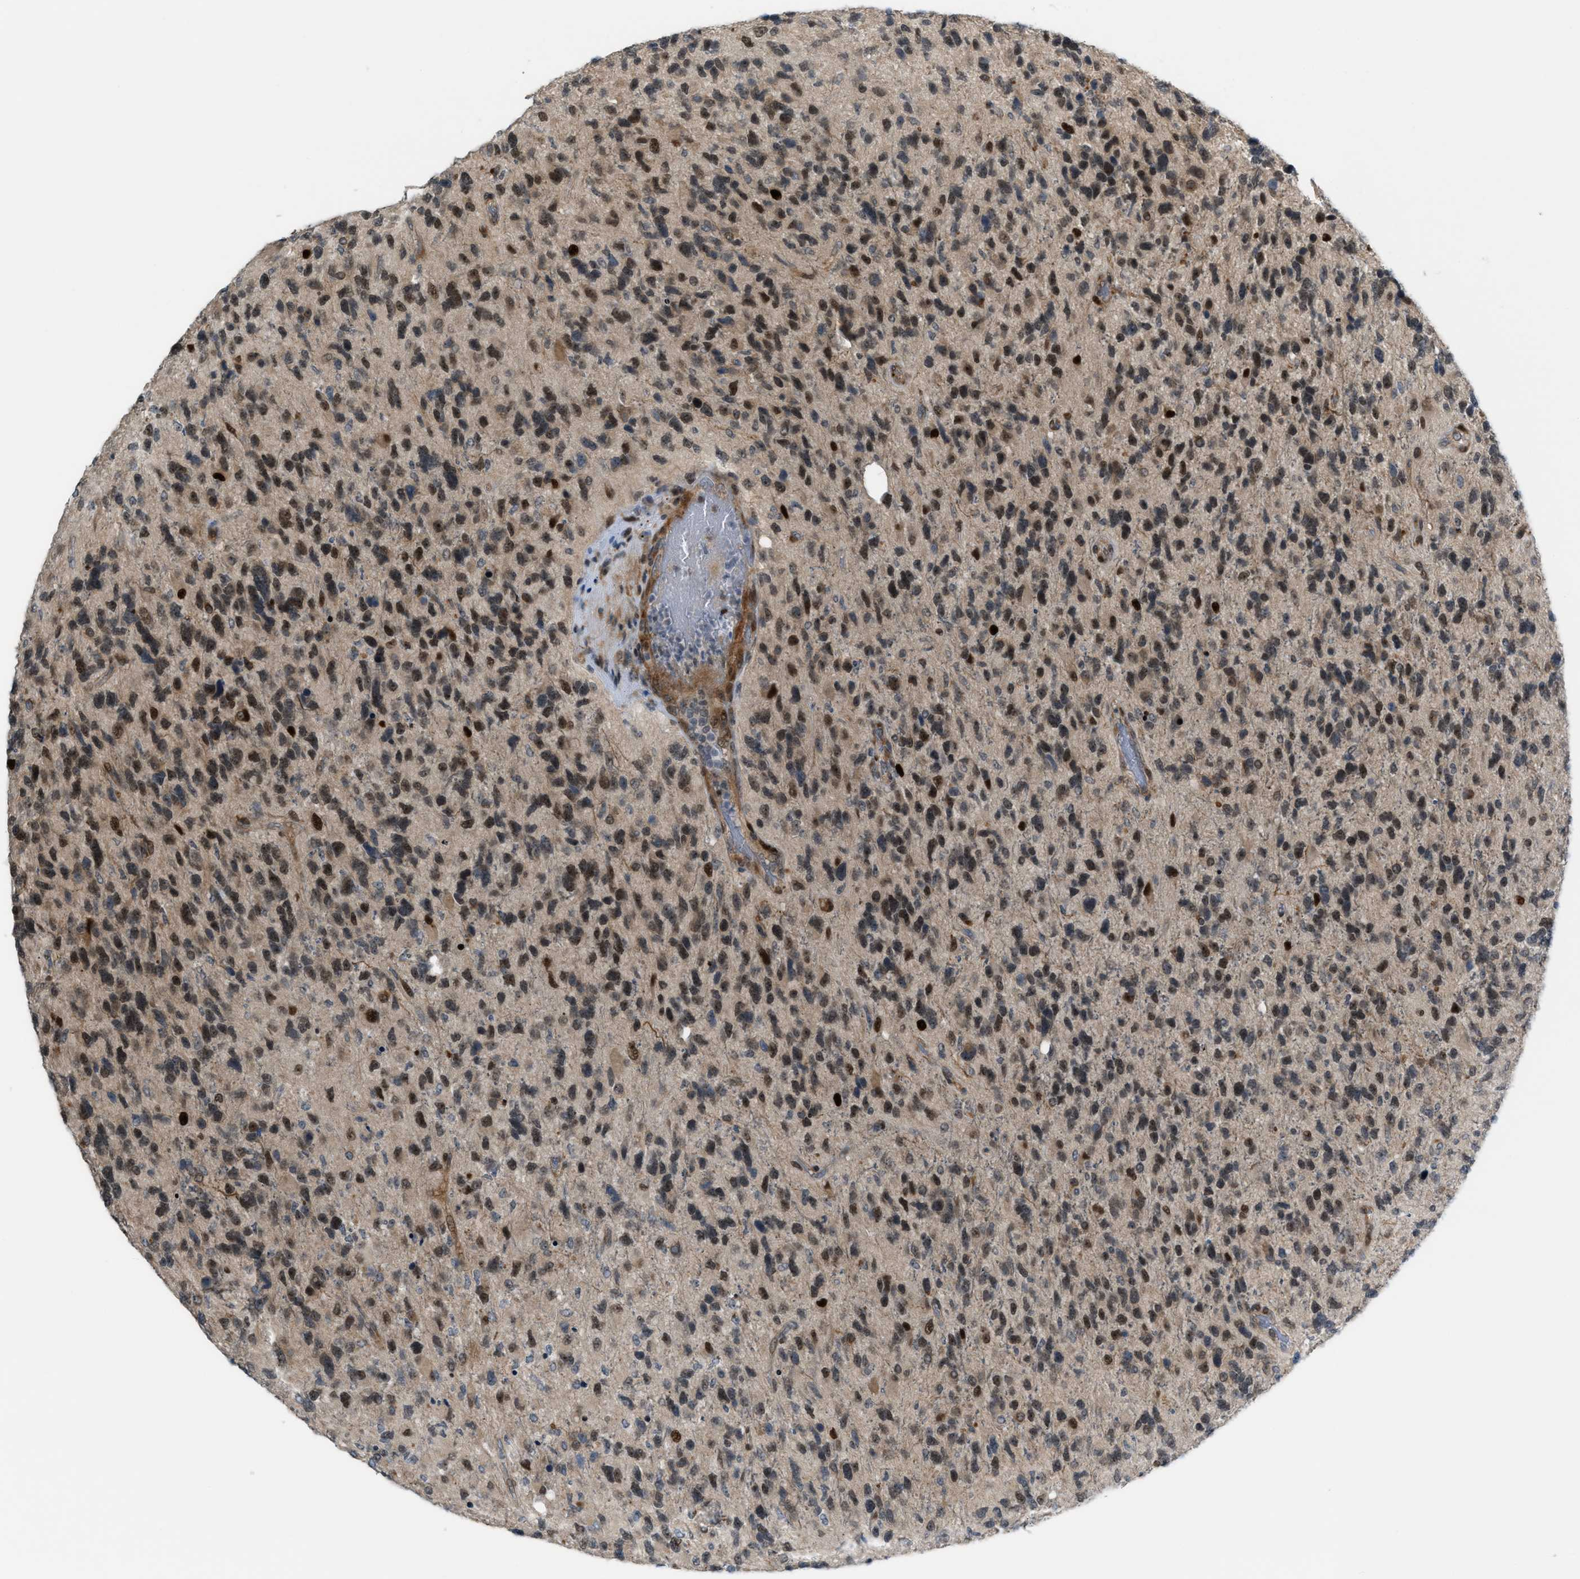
{"staining": {"intensity": "moderate", "quantity": "25%-75%", "location": "nuclear"}, "tissue": "glioma", "cell_type": "Tumor cells", "image_type": "cancer", "snomed": [{"axis": "morphology", "description": "Glioma, malignant, High grade"}, {"axis": "topography", "description": "Brain"}], "caption": "Immunohistochemical staining of glioma reveals moderate nuclear protein positivity in approximately 25%-75% of tumor cells.", "gene": "ZNF276", "patient": {"sex": "female", "age": 58}}